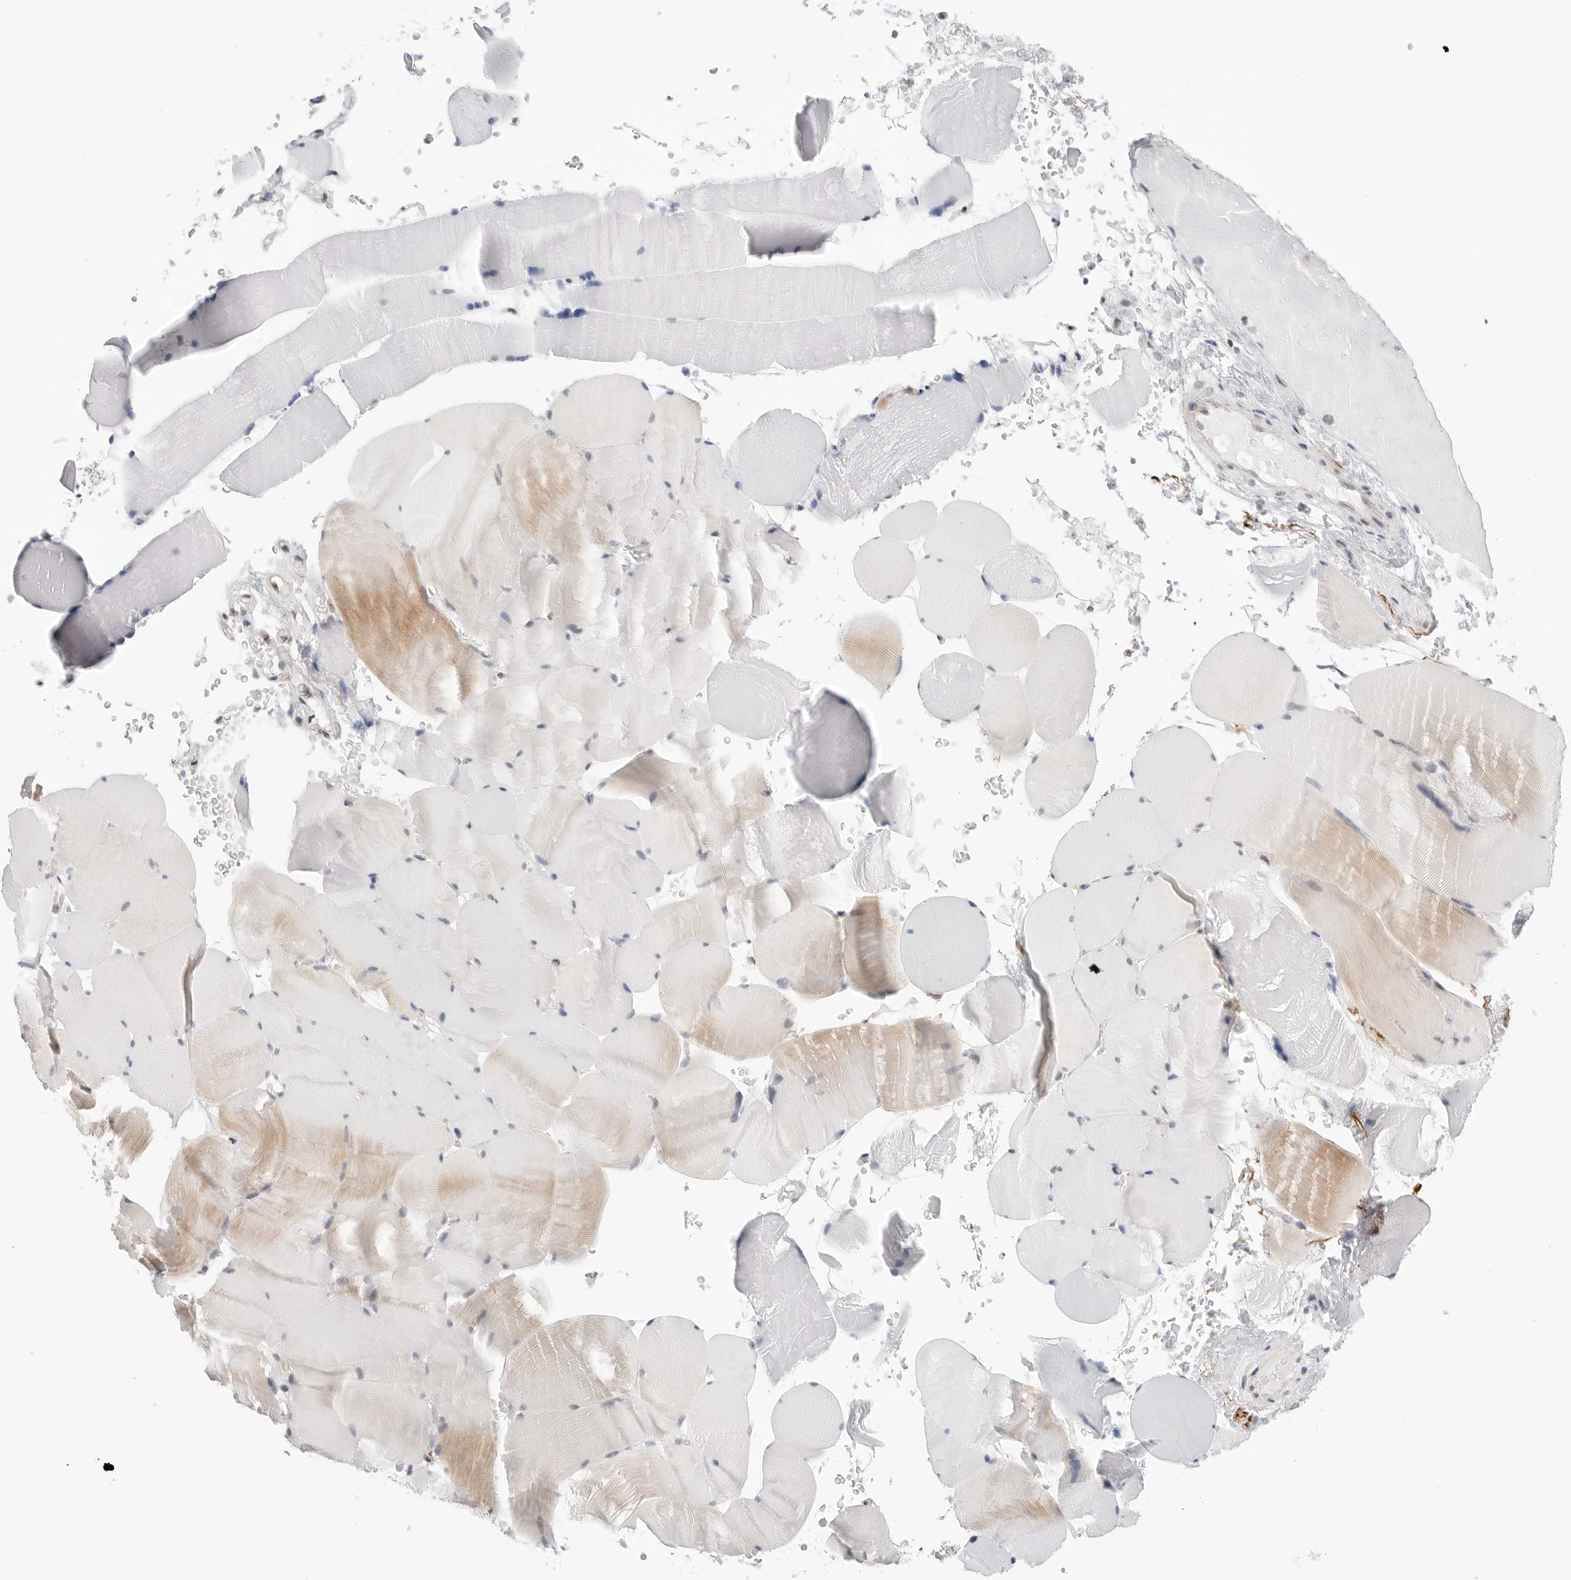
{"staining": {"intensity": "weak", "quantity": "25%-75%", "location": "cytoplasmic/membranous"}, "tissue": "skeletal muscle", "cell_type": "Myocytes", "image_type": "normal", "snomed": [{"axis": "morphology", "description": "Normal tissue, NOS"}, {"axis": "topography", "description": "Skeletal muscle"}], "caption": "The photomicrograph demonstrates a brown stain indicating the presence of a protein in the cytoplasmic/membranous of myocytes in skeletal muscle. (DAB (3,3'-diaminobenzidine) = brown stain, brightfield microscopy at high magnification).", "gene": "C1orf162", "patient": {"sex": "male", "age": 62}}